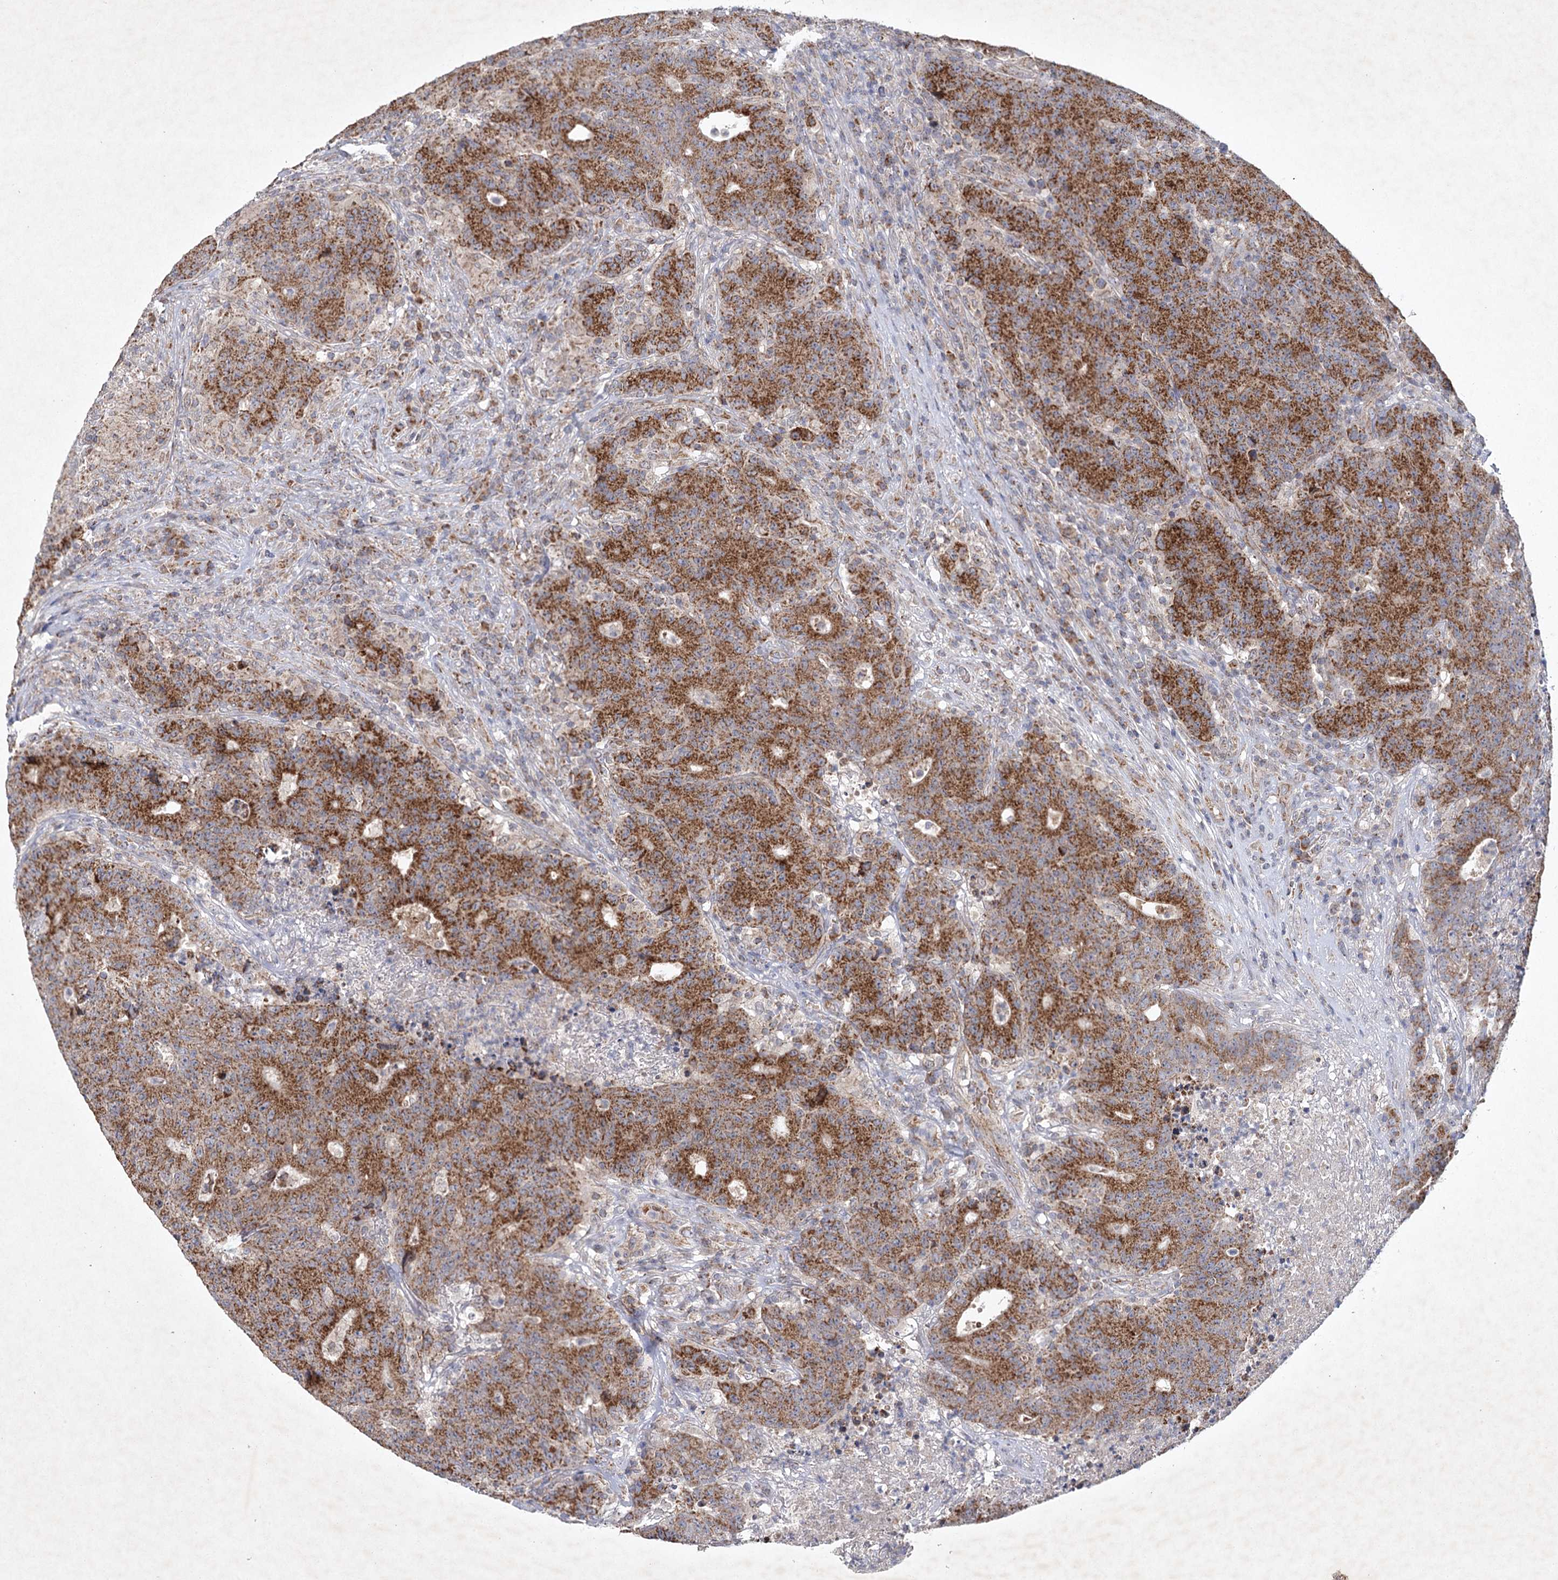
{"staining": {"intensity": "strong", "quantity": ">75%", "location": "cytoplasmic/membranous"}, "tissue": "colorectal cancer", "cell_type": "Tumor cells", "image_type": "cancer", "snomed": [{"axis": "morphology", "description": "Adenocarcinoma, NOS"}, {"axis": "topography", "description": "Colon"}], "caption": "This photomicrograph reveals IHC staining of human colorectal cancer, with high strong cytoplasmic/membranous positivity in about >75% of tumor cells.", "gene": "MRPL44", "patient": {"sex": "female", "age": 75}}